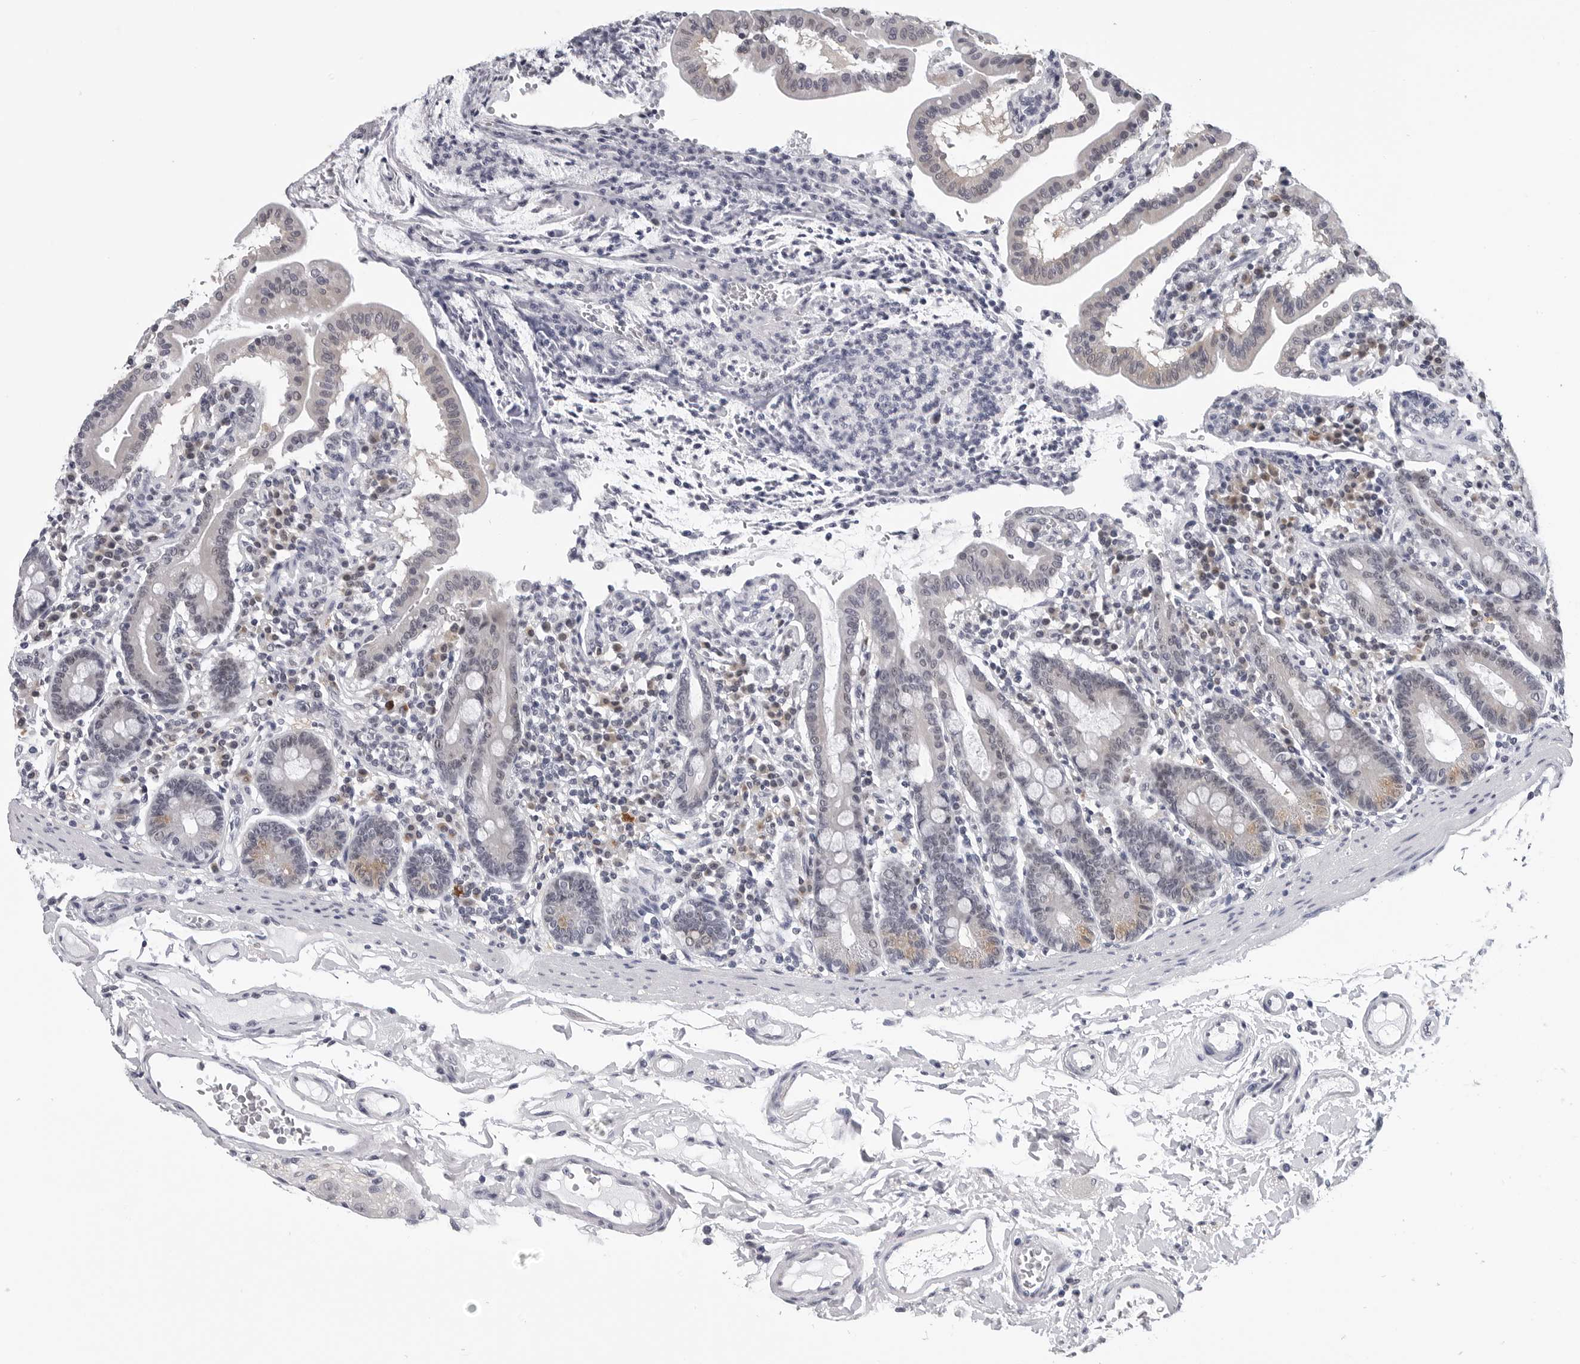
{"staining": {"intensity": "negative", "quantity": "none", "location": "none"}, "tissue": "duodenum", "cell_type": "Glandular cells", "image_type": "normal", "snomed": [{"axis": "morphology", "description": "Normal tissue, NOS"}, {"axis": "morphology", "description": "Adenocarcinoma, NOS"}, {"axis": "topography", "description": "Pancreas"}, {"axis": "topography", "description": "Duodenum"}], "caption": "Protein analysis of normal duodenum shows no significant expression in glandular cells.", "gene": "GNL2", "patient": {"sex": "male", "age": 50}}